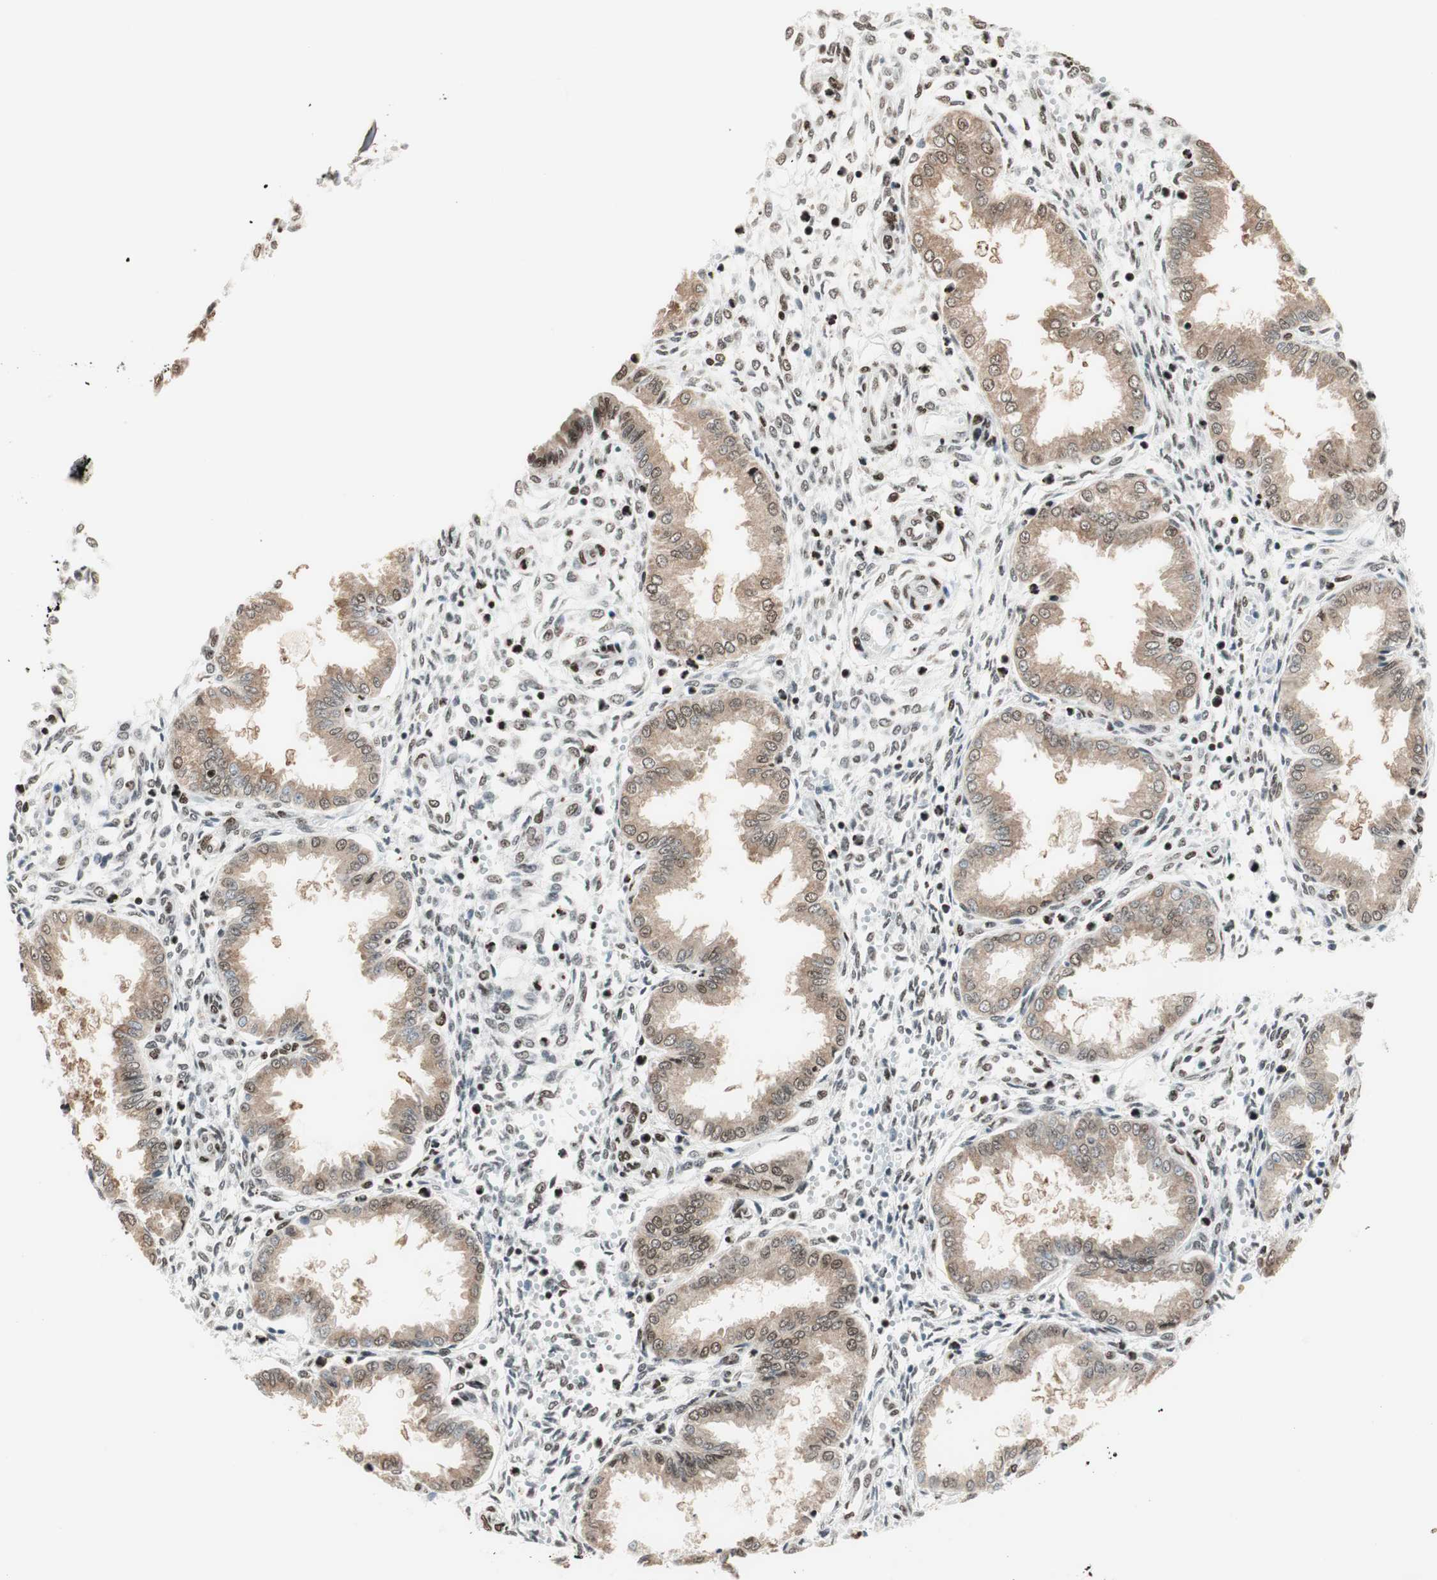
{"staining": {"intensity": "strong", "quantity": "25%-75%", "location": "nuclear"}, "tissue": "endometrium", "cell_type": "Cells in endometrial stroma", "image_type": "normal", "snomed": [{"axis": "morphology", "description": "Normal tissue, NOS"}, {"axis": "topography", "description": "Endometrium"}], "caption": "Protein analysis of normal endometrium reveals strong nuclear expression in approximately 25%-75% of cells in endometrial stroma.", "gene": "SMARCE1", "patient": {"sex": "female", "age": 33}}